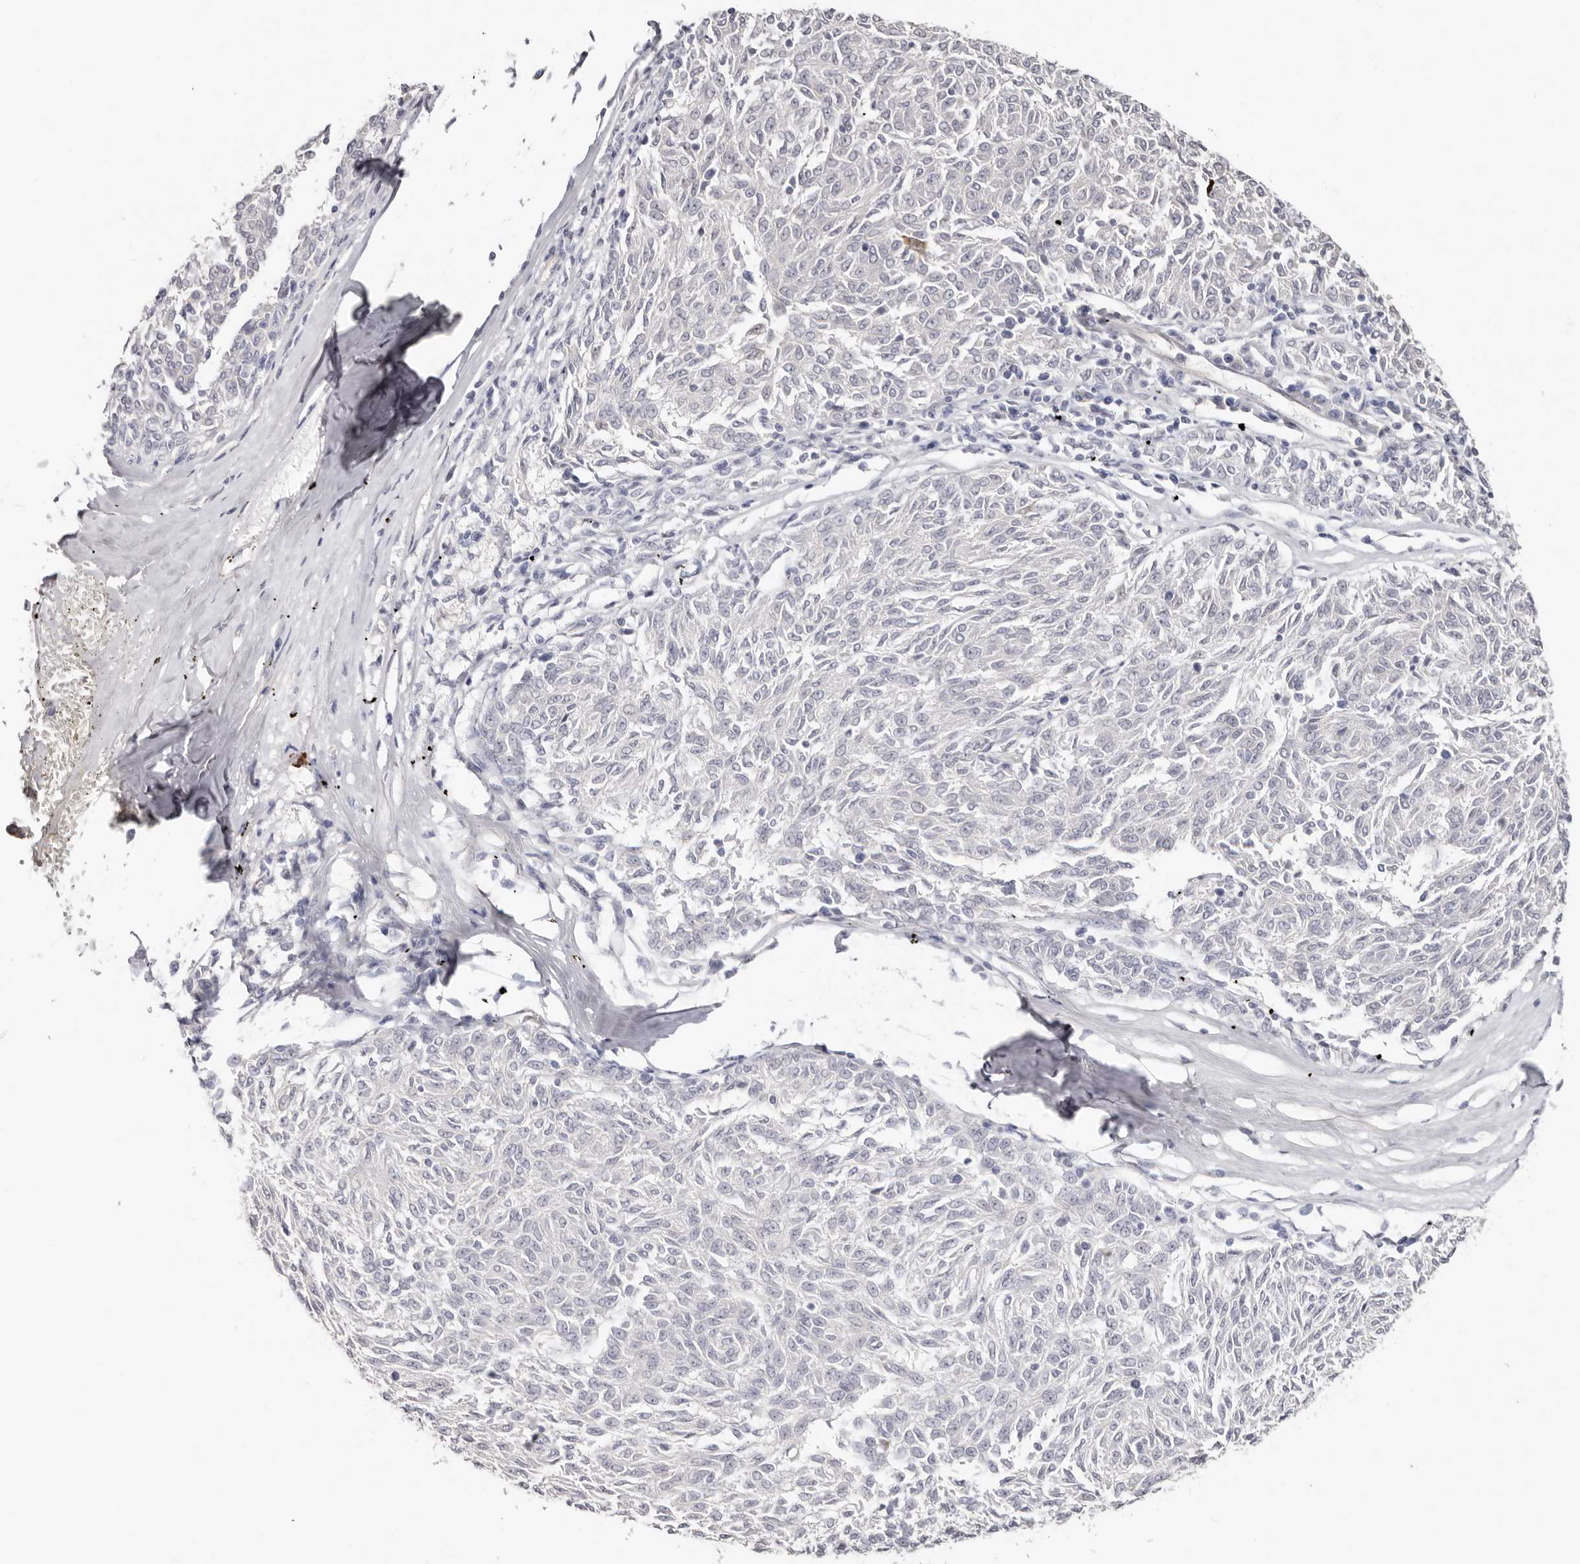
{"staining": {"intensity": "negative", "quantity": "none", "location": "none"}, "tissue": "melanoma", "cell_type": "Tumor cells", "image_type": "cancer", "snomed": [{"axis": "morphology", "description": "Malignant melanoma, NOS"}, {"axis": "topography", "description": "Skin"}], "caption": "Tumor cells are negative for brown protein staining in melanoma.", "gene": "PKDCC", "patient": {"sex": "female", "age": 72}}